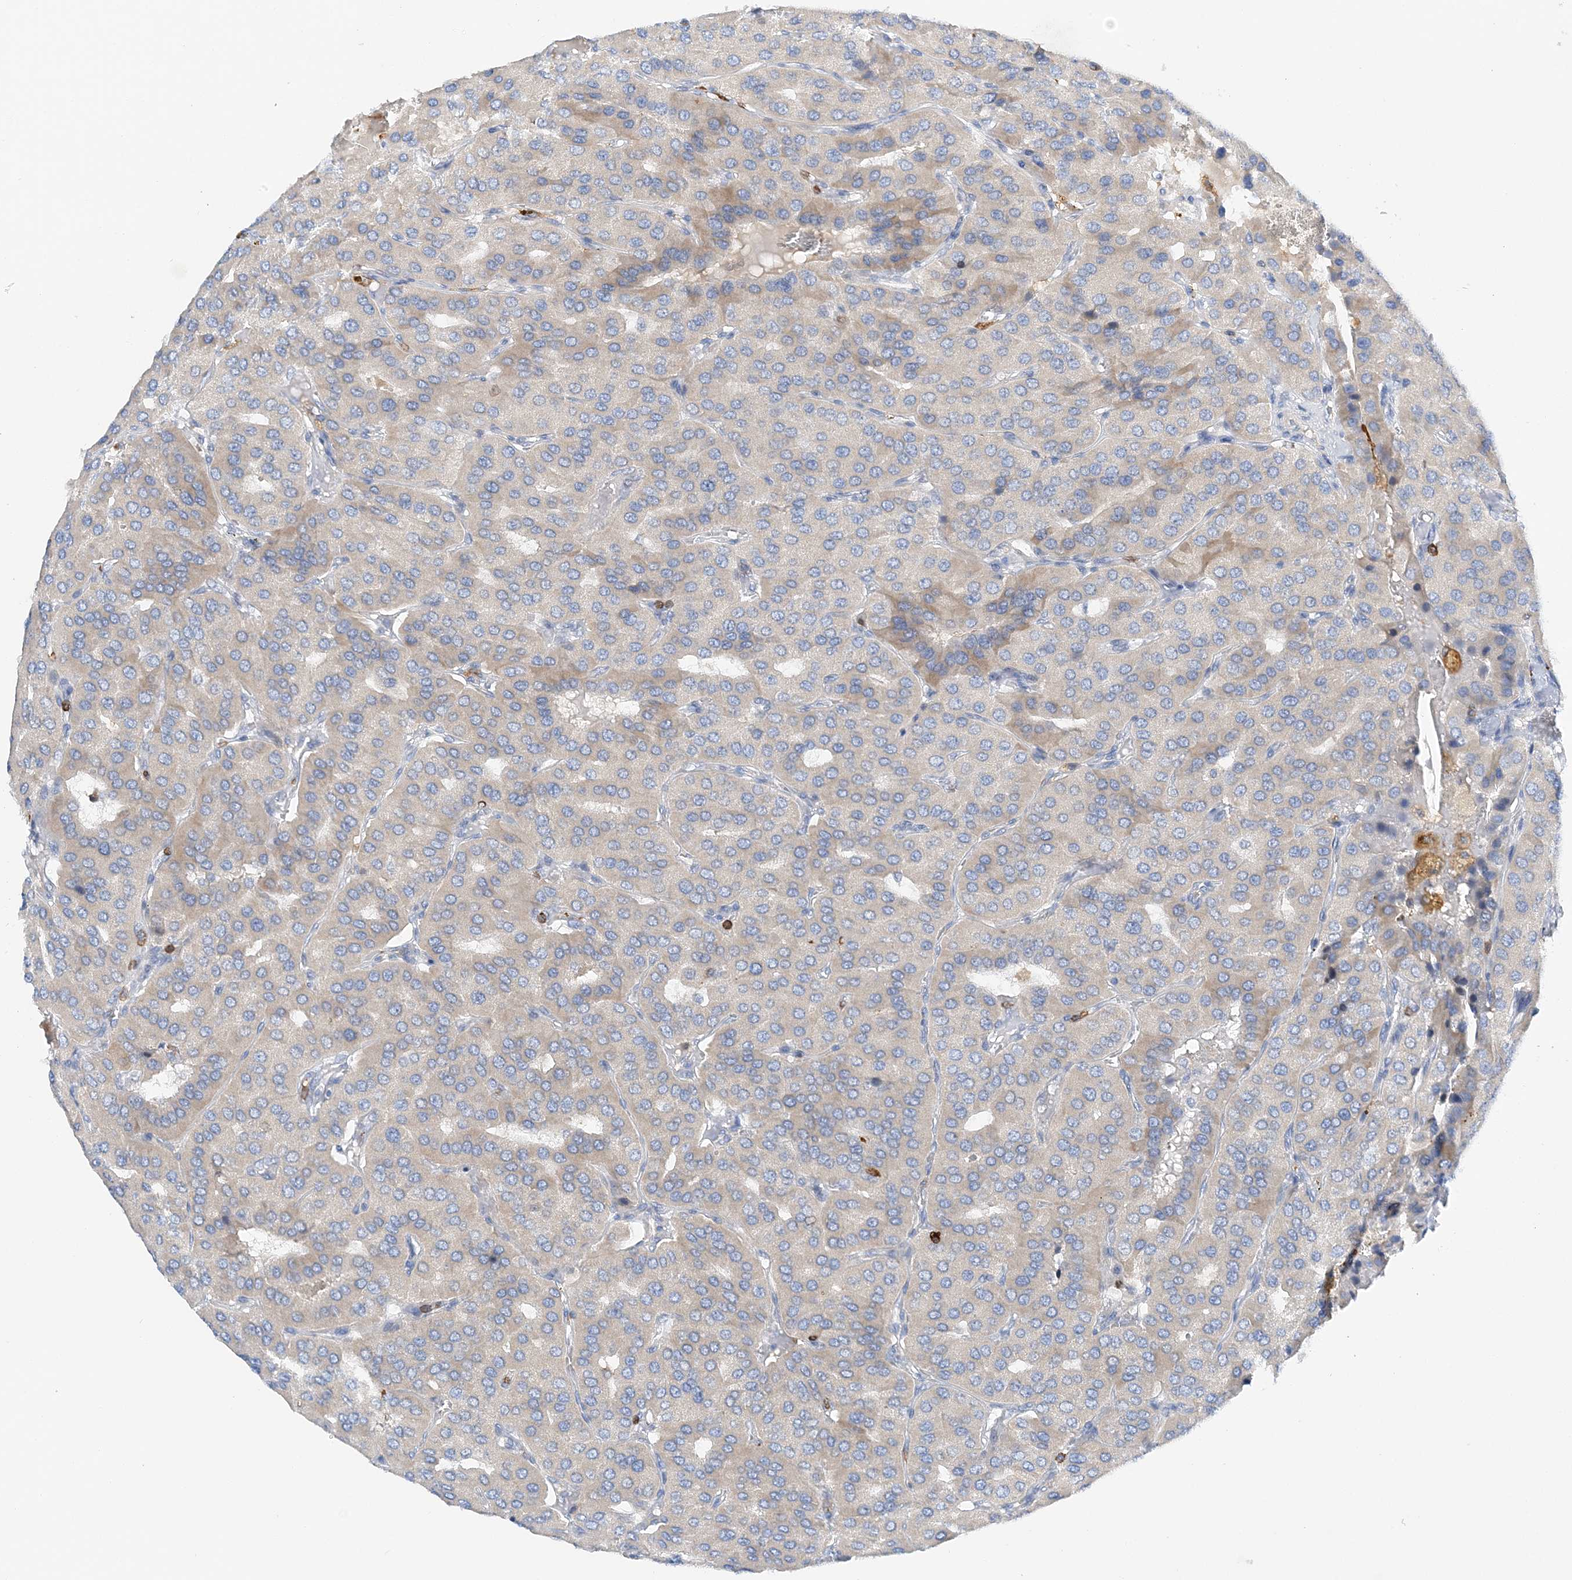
{"staining": {"intensity": "weak", "quantity": "<25%", "location": "cytoplasmic/membranous"}, "tissue": "parathyroid gland", "cell_type": "Glandular cells", "image_type": "normal", "snomed": [{"axis": "morphology", "description": "Normal tissue, NOS"}, {"axis": "morphology", "description": "Adenoma, NOS"}, {"axis": "topography", "description": "Parathyroid gland"}], "caption": "Immunohistochemistry of normal human parathyroid gland exhibits no staining in glandular cells.", "gene": "PRMT9", "patient": {"sex": "female", "age": 86}}